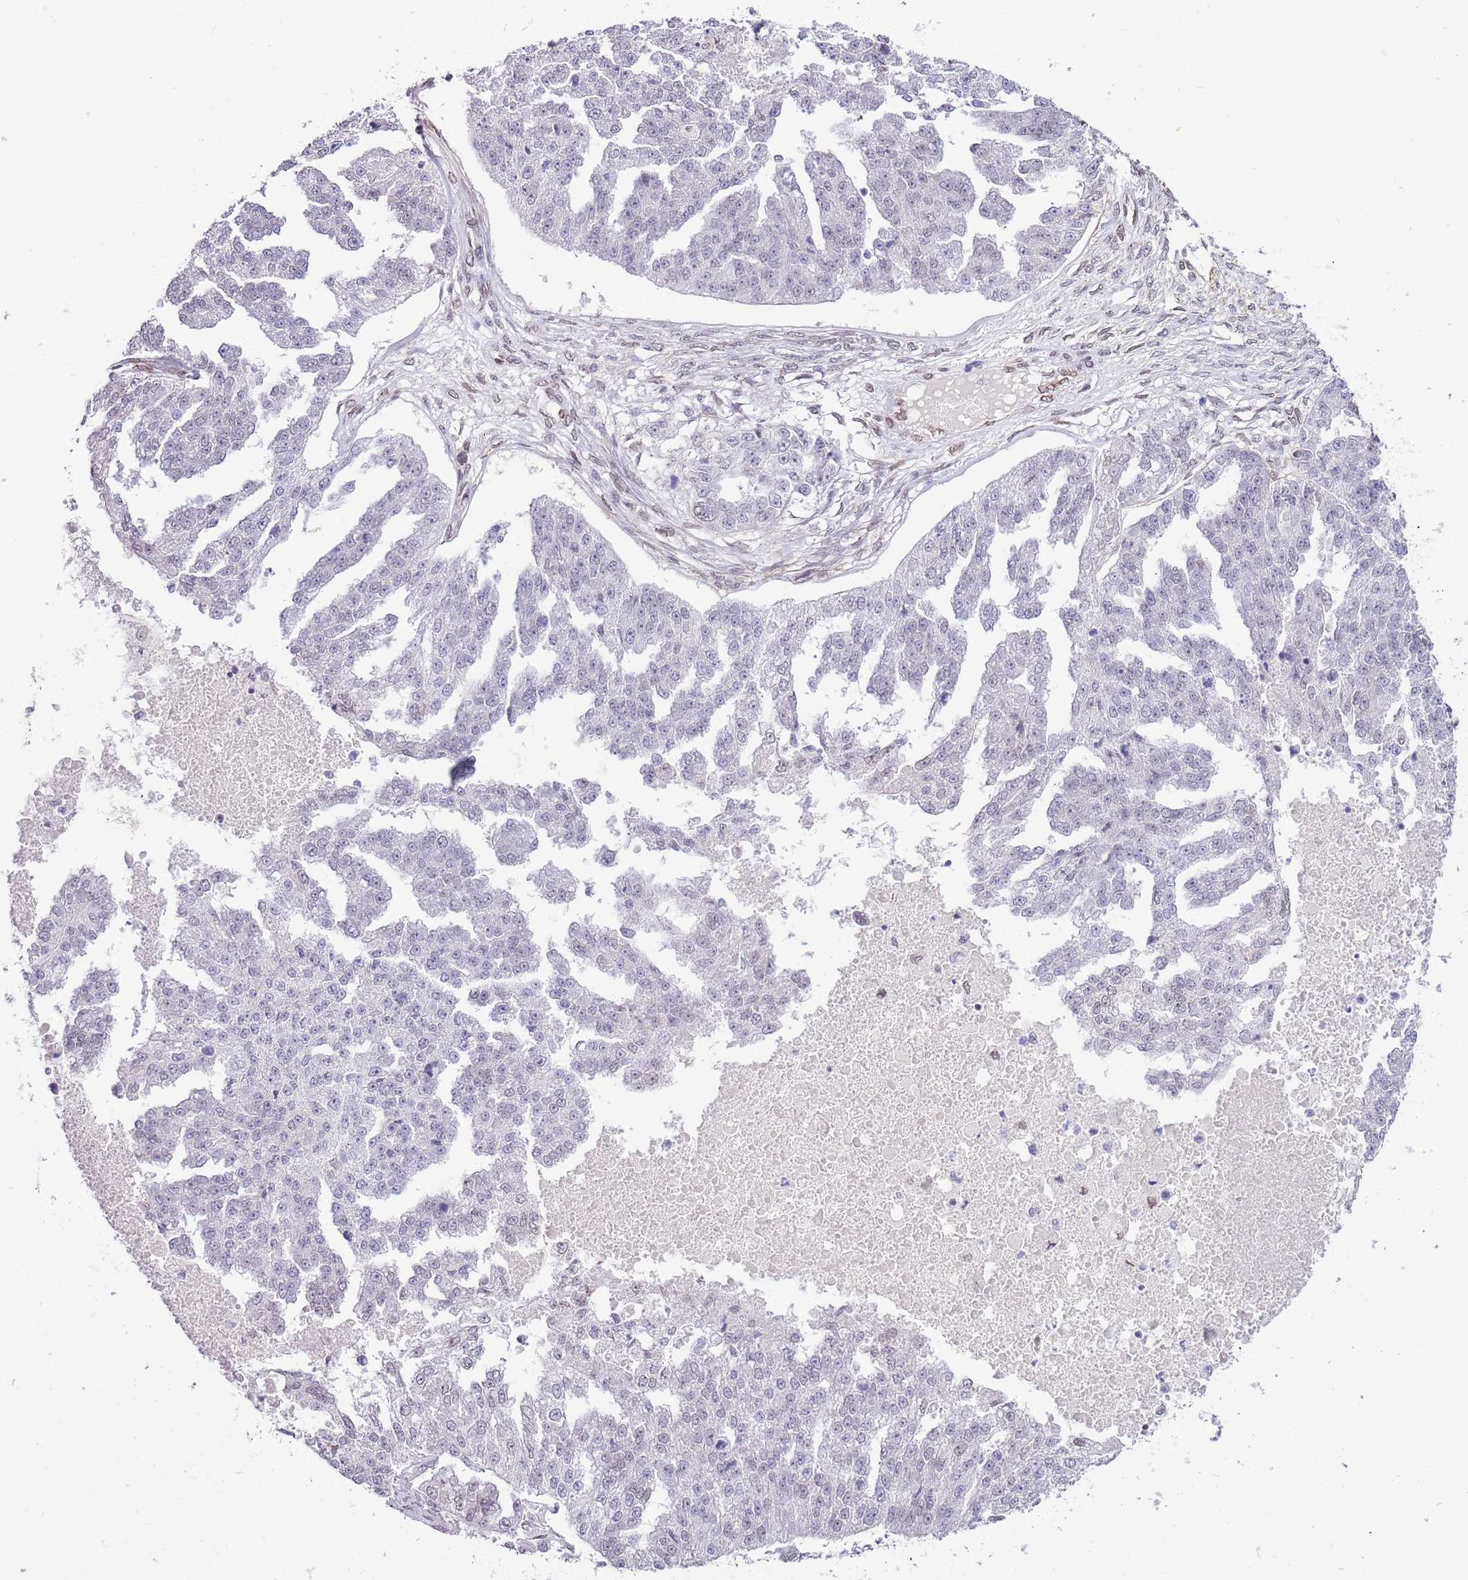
{"staining": {"intensity": "negative", "quantity": "none", "location": "none"}, "tissue": "ovarian cancer", "cell_type": "Tumor cells", "image_type": "cancer", "snomed": [{"axis": "morphology", "description": "Cystadenocarcinoma, serous, NOS"}, {"axis": "topography", "description": "Ovary"}], "caption": "IHC image of human ovarian serous cystadenocarcinoma stained for a protein (brown), which exhibits no expression in tumor cells.", "gene": "ZGLP1", "patient": {"sex": "female", "age": 58}}